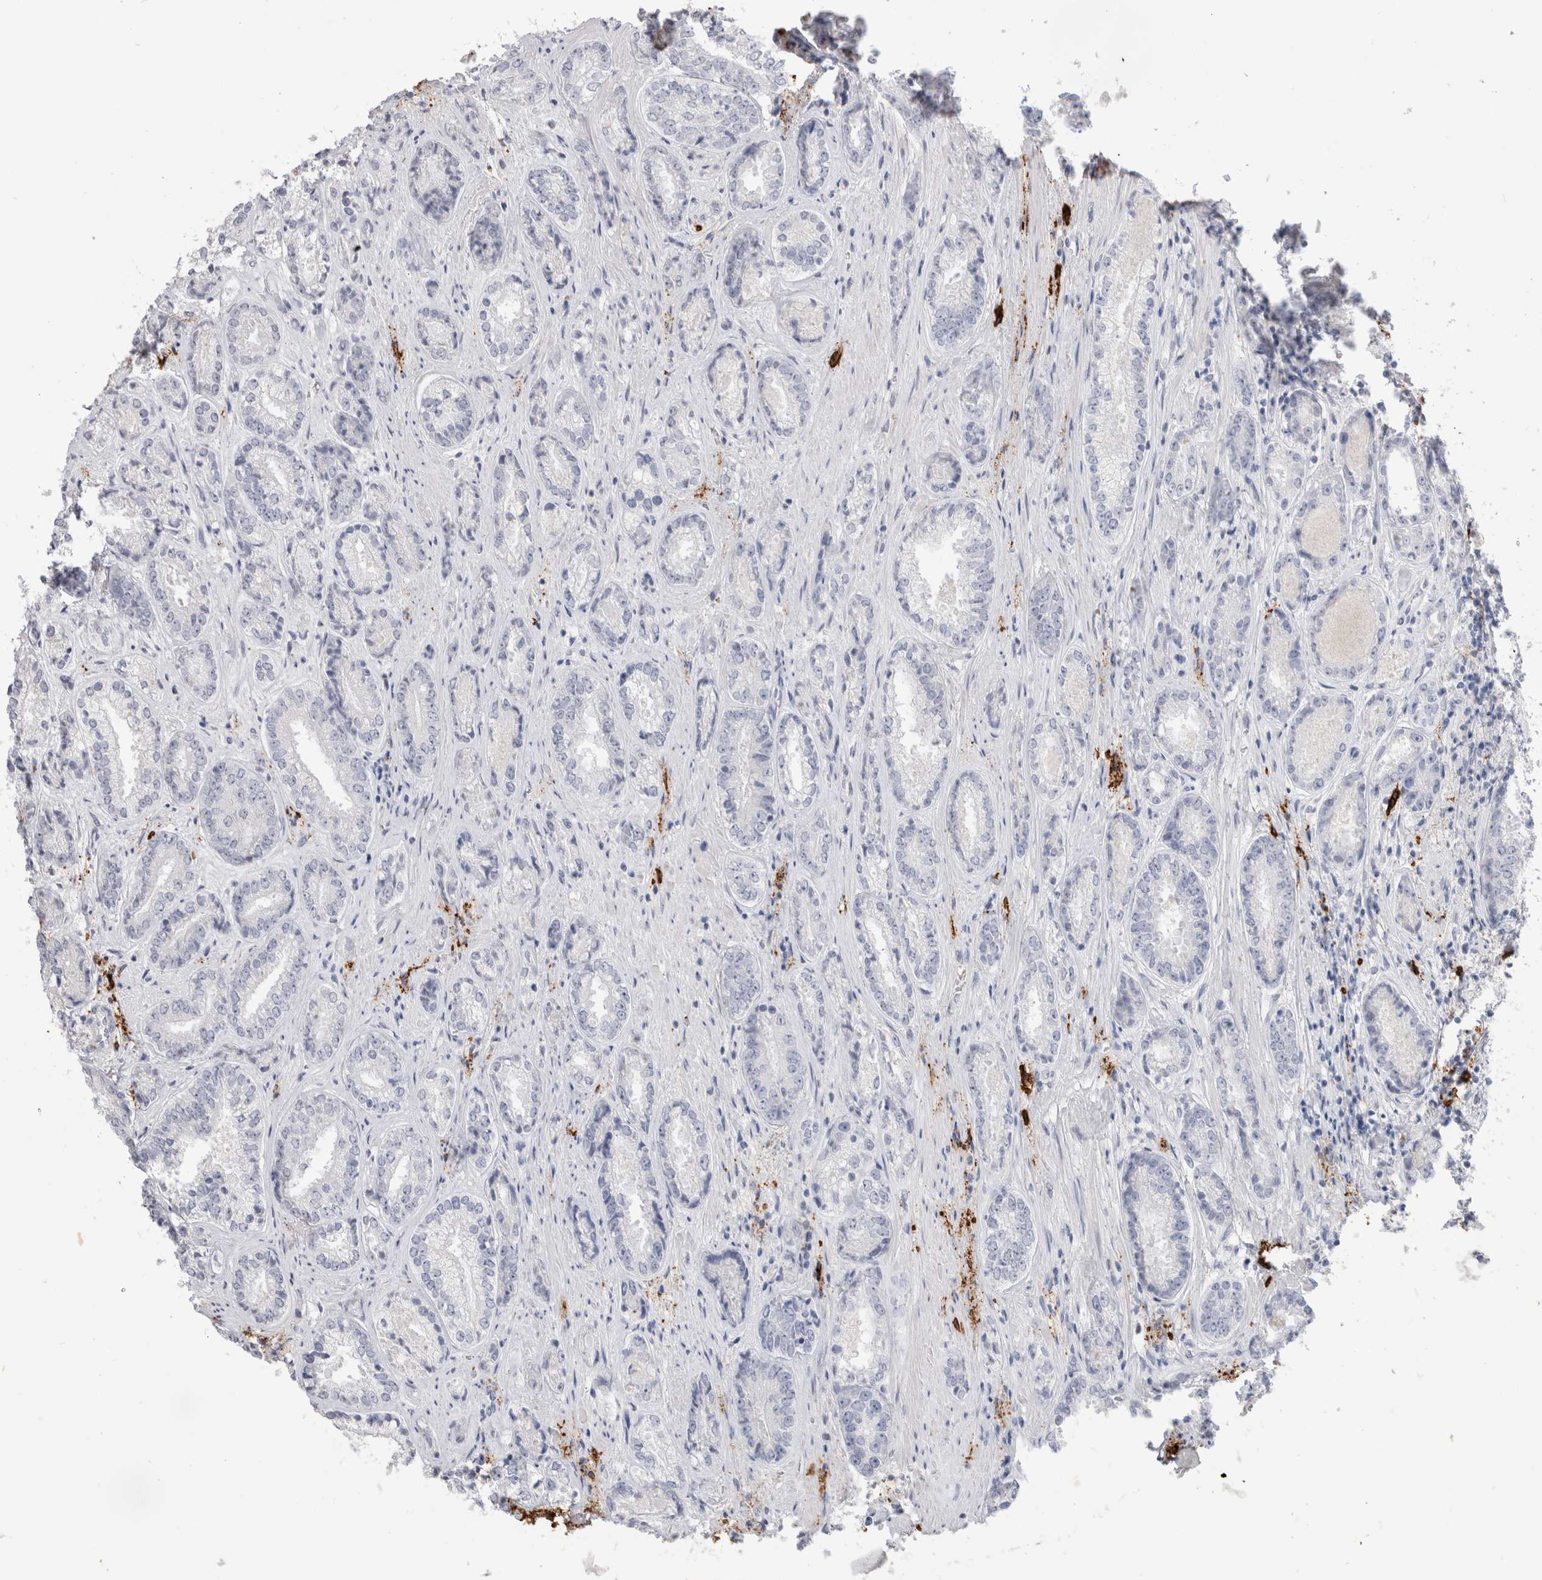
{"staining": {"intensity": "negative", "quantity": "none", "location": "none"}, "tissue": "prostate cancer", "cell_type": "Tumor cells", "image_type": "cancer", "snomed": [{"axis": "morphology", "description": "Adenocarcinoma, High grade"}, {"axis": "topography", "description": "Prostate"}], "caption": "This is a micrograph of IHC staining of high-grade adenocarcinoma (prostate), which shows no staining in tumor cells. (DAB immunohistochemistry visualized using brightfield microscopy, high magnification).", "gene": "CD38", "patient": {"sex": "male", "age": 61}}